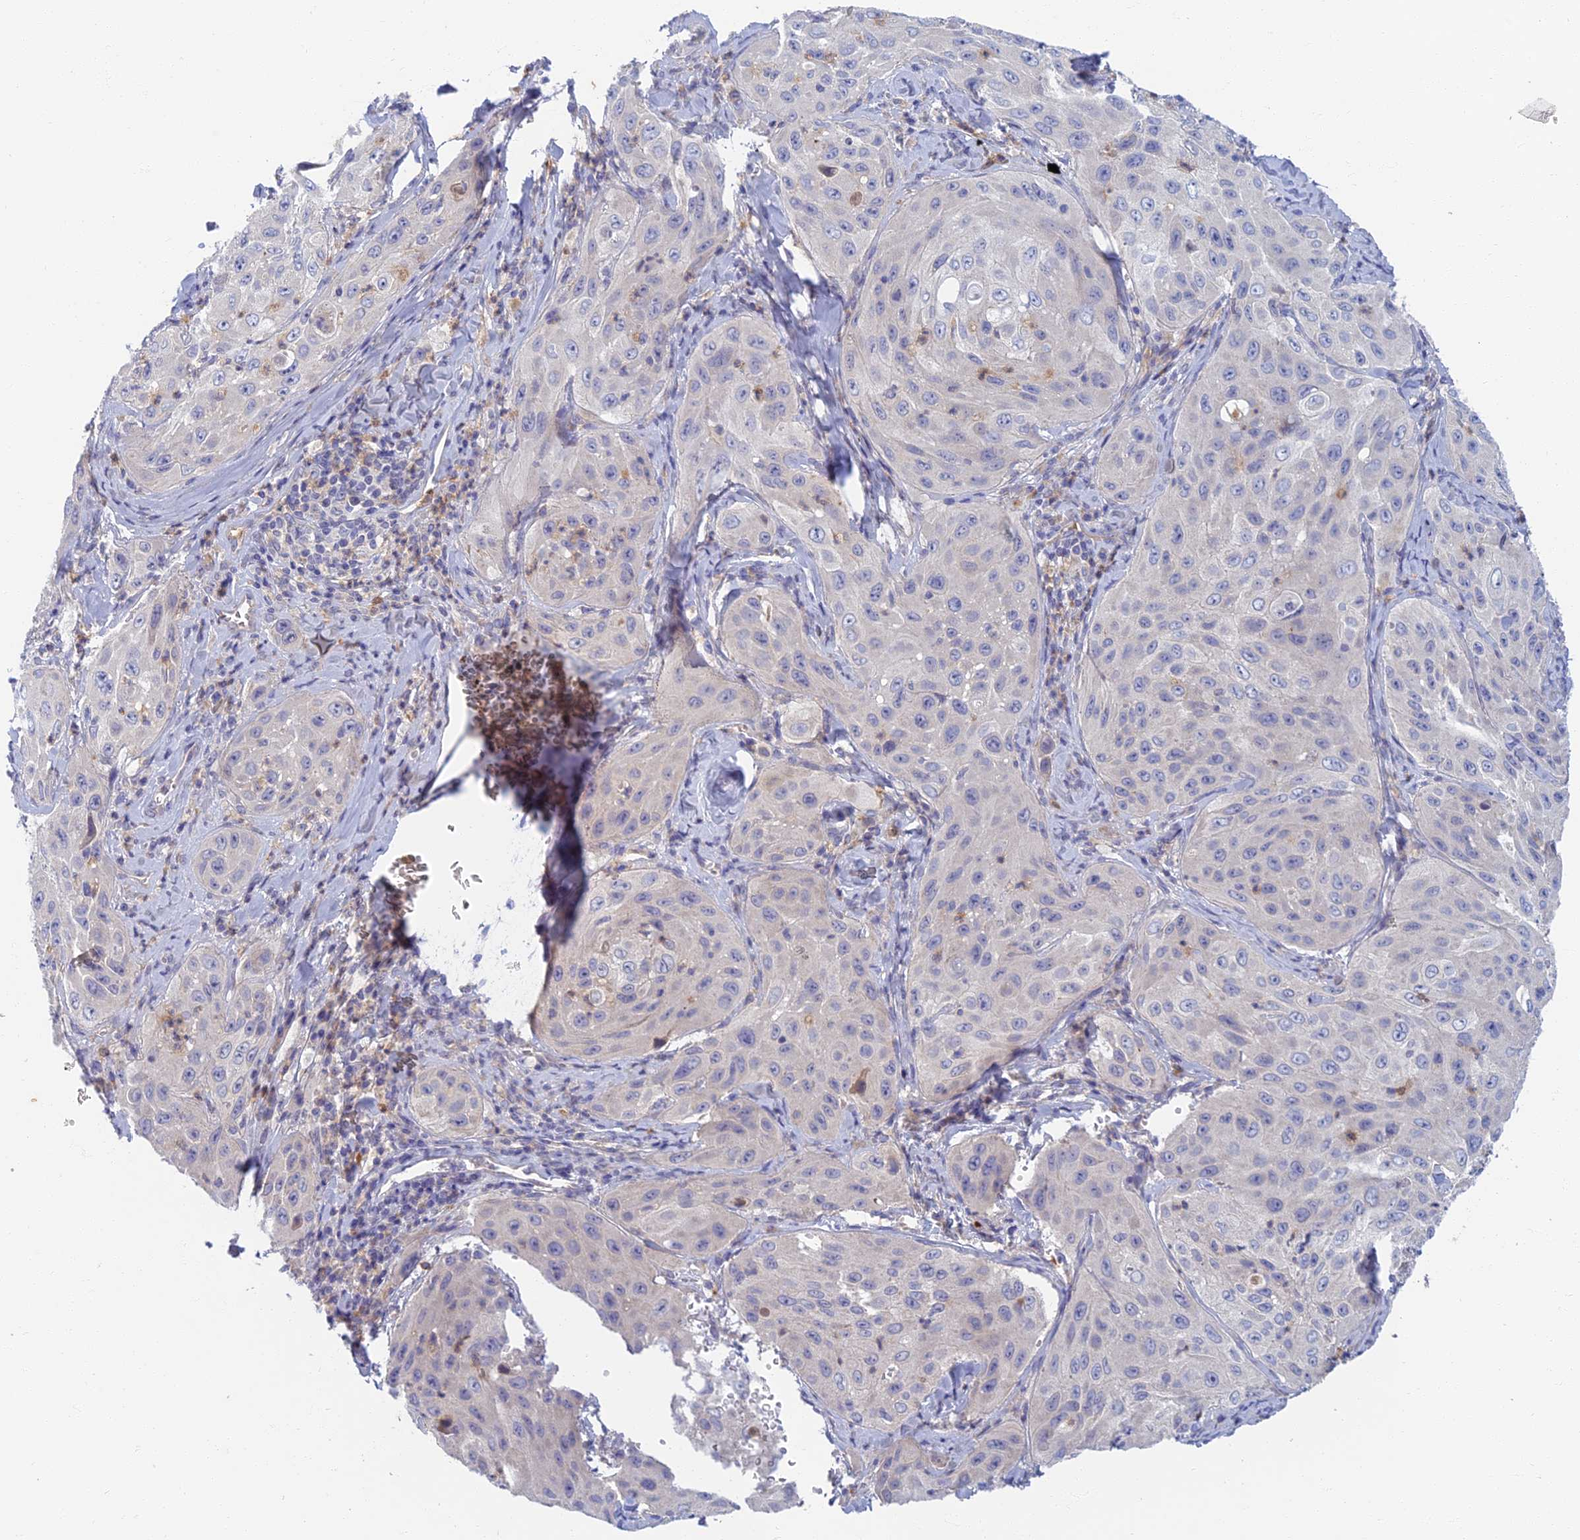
{"staining": {"intensity": "negative", "quantity": "none", "location": "none"}, "tissue": "cervical cancer", "cell_type": "Tumor cells", "image_type": "cancer", "snomed": [{"axis": "morphology", "description": "Squamous cell carcinoma, NOS"}, {"axis": "topography", "description": "Cervix"}], "caption": "Immunohistochemistry (IHC) of human squamous cell carcinoma (cervical) reveals no staining in tumor cells.", "gene": "SOGA1", "patient": {"sex": "female", "age": 42}}